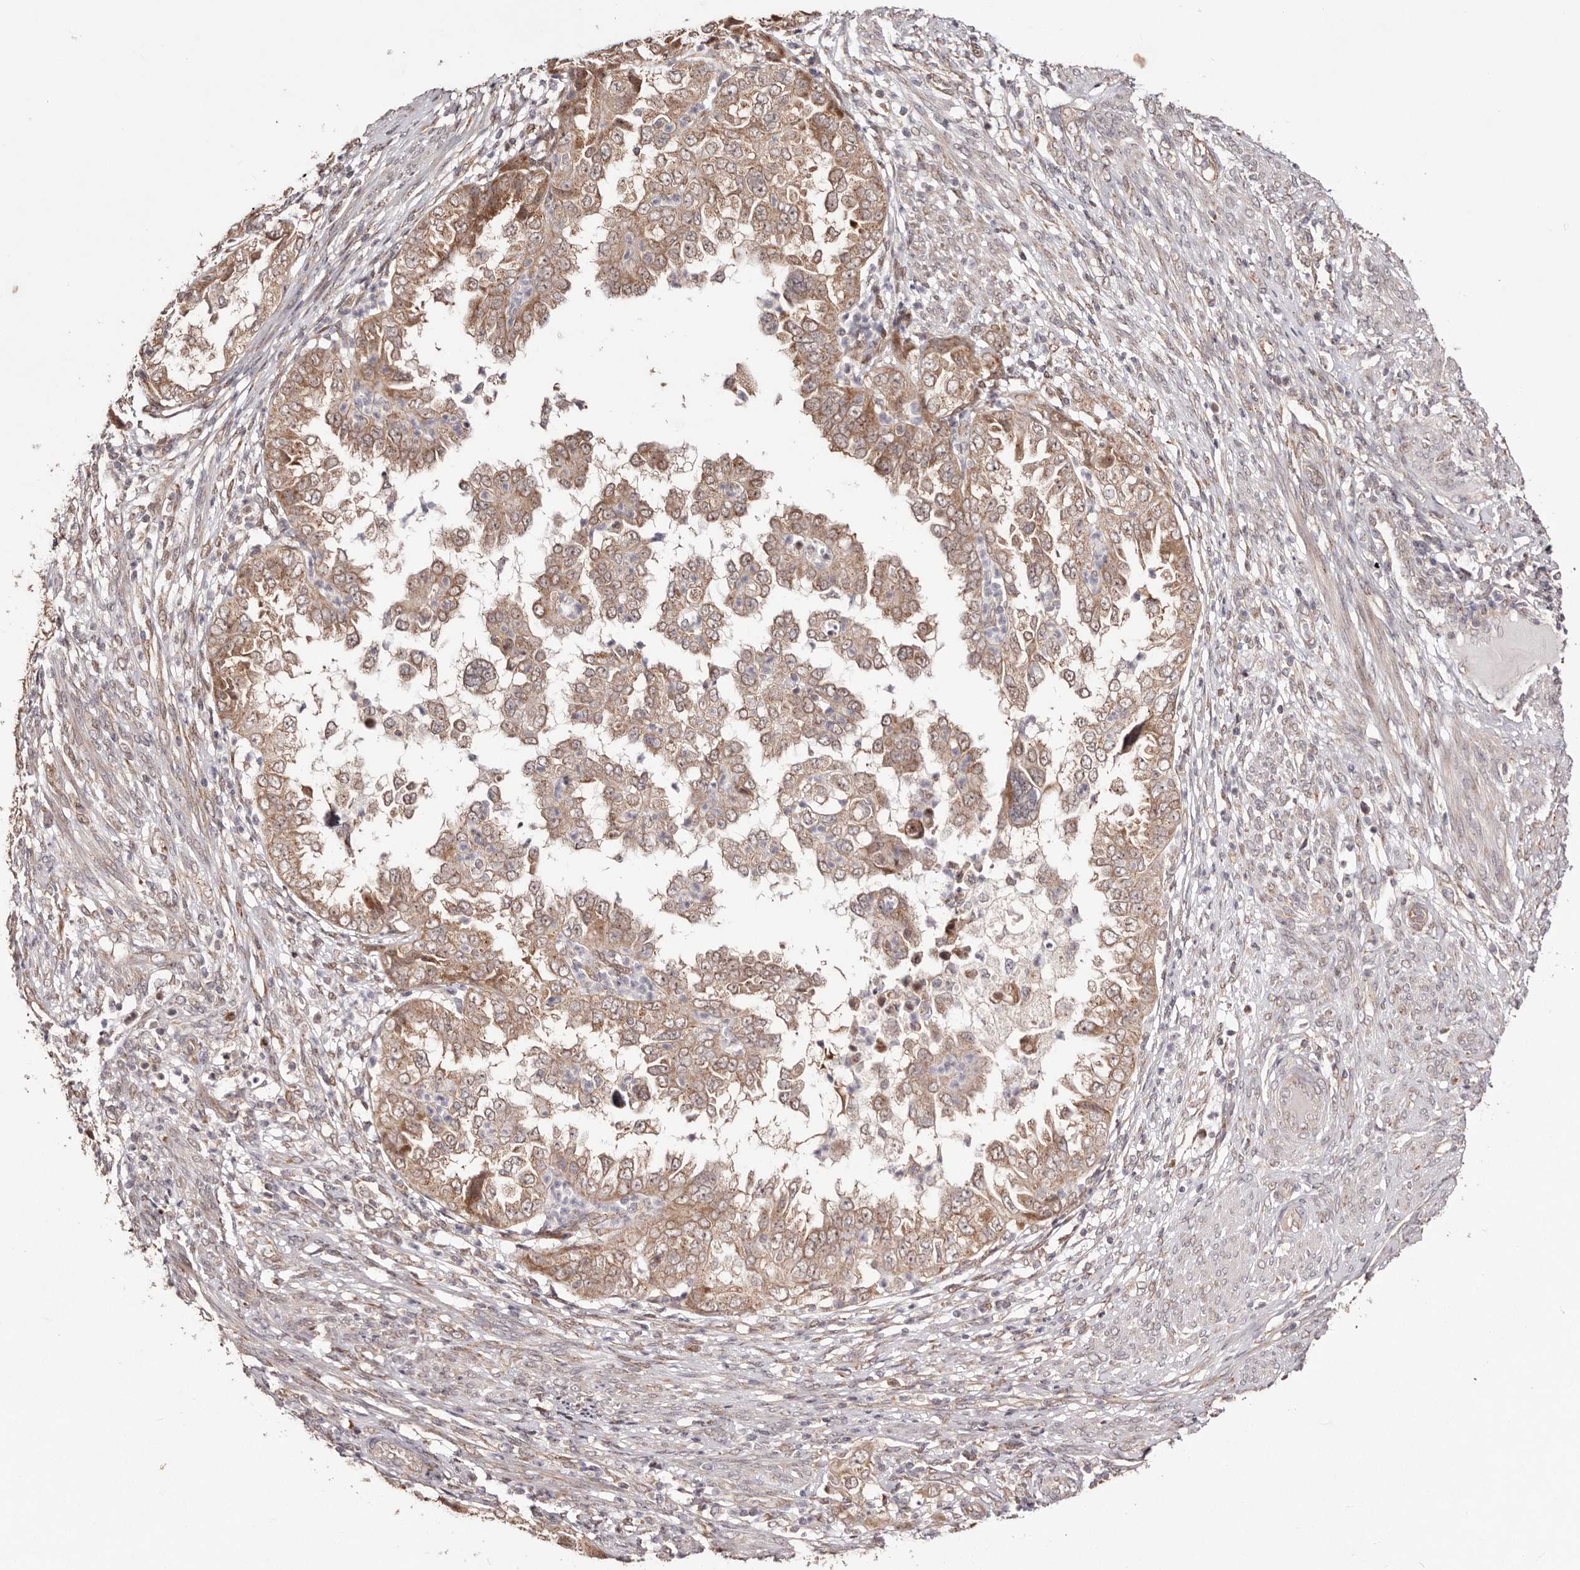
{"staining": {"intensity": "moderate", "quantity": ">75%", "location": "cytoplasmic/membranous"}, "tissue": "endometrial cancer", "cell_type": "Tumor cells", "image_type": "cancer", "snomed": [{"axis": "morphology", "description": "Adenocarcinoma, NOS"}, {"axis": "topography", "description": "Endometrium"}], "caption": "Immunohistochemistry (IHC) staining of adenocarcinoma (endometrial), which demonstrates medium levels of moderate cytoplasmic/membranous staining in approximately >75% of tumor cells indicating moderate cytoplasmic/membranous protein staining. The staining was performed using DAB (brown) for protein detection and nuclei were counterstained in hematoxylin (blue).", "gene": "EGR3", "patient": {"sex": "female", "age": 85}}